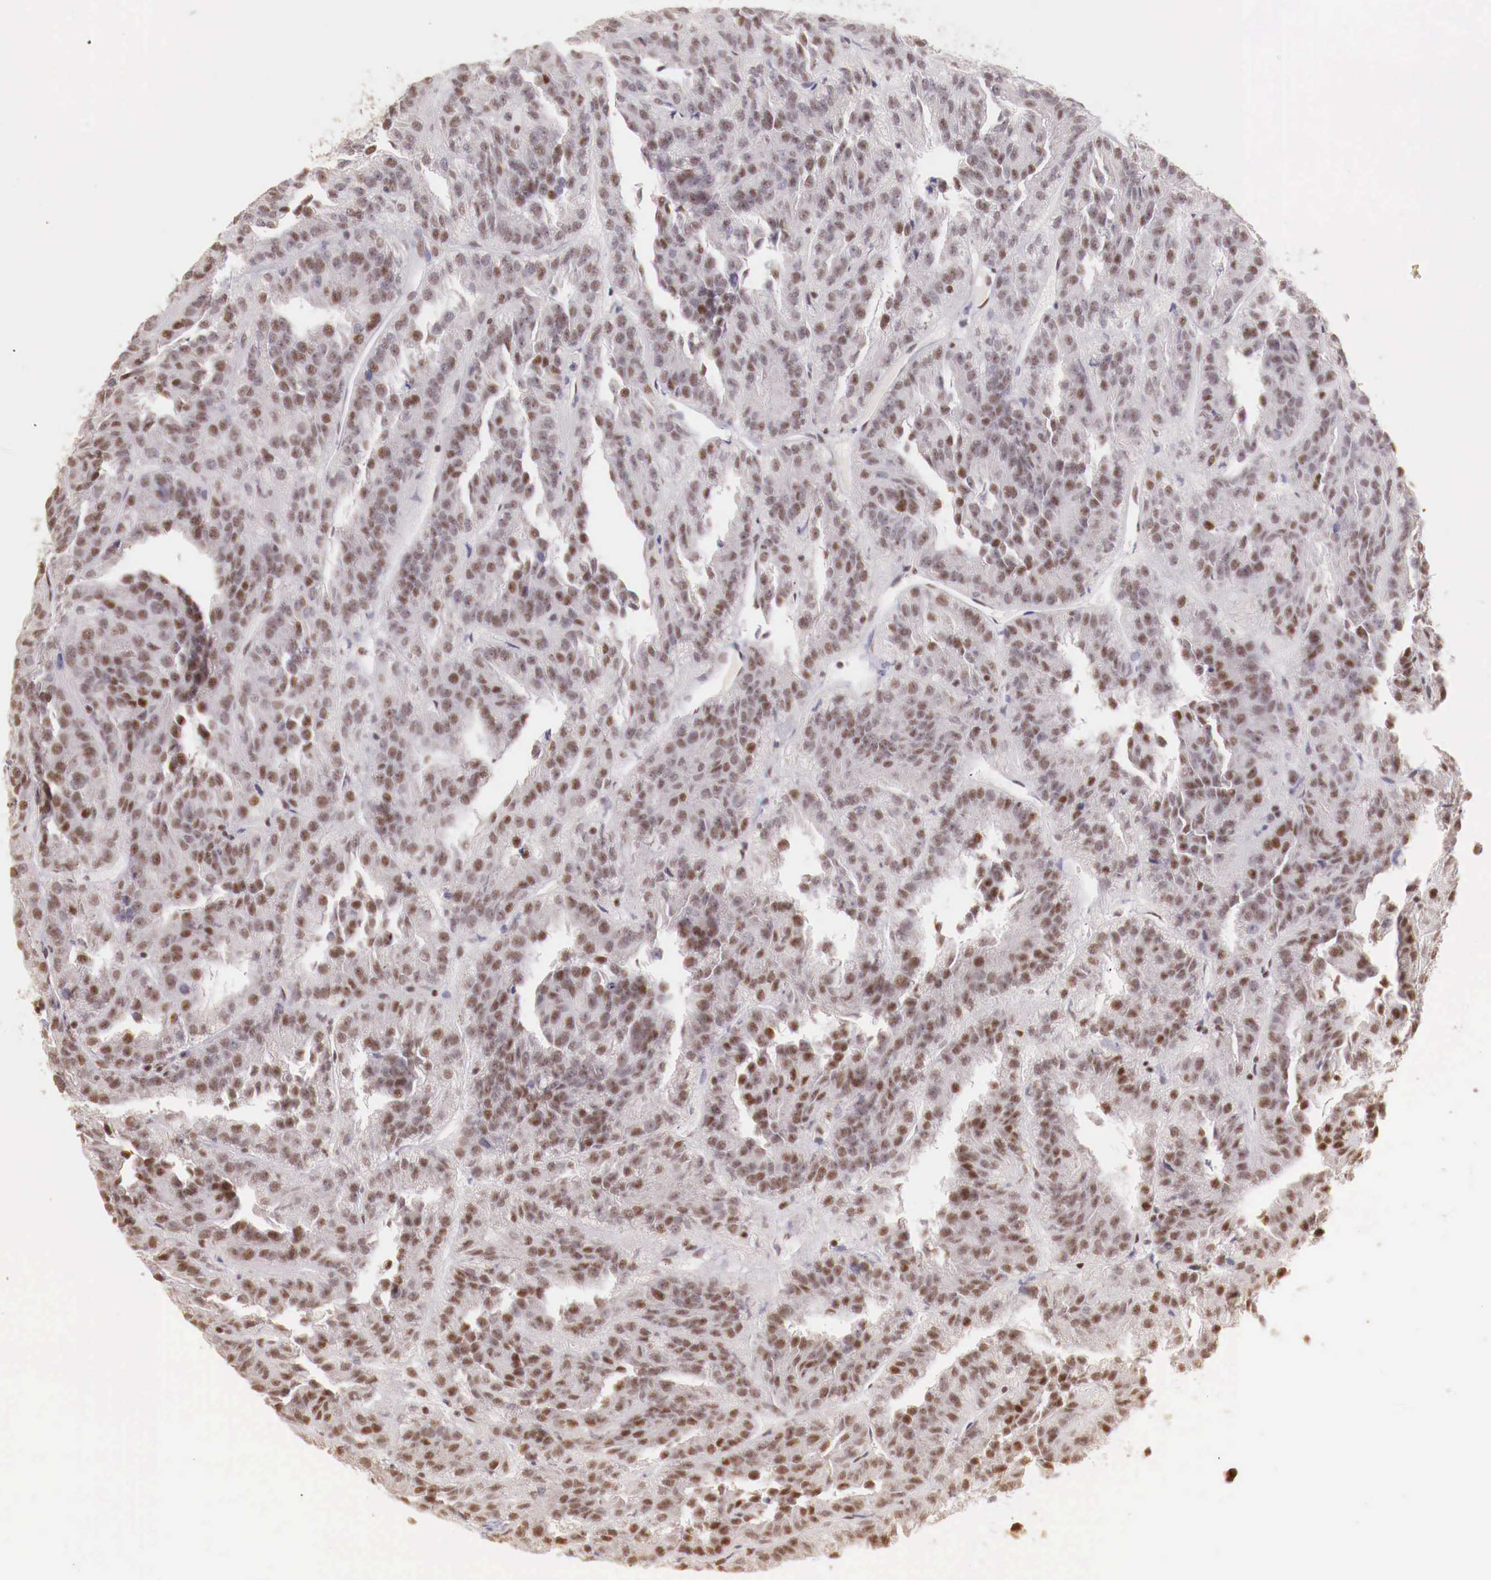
{"staining": {"intensity": "weak", "quantity": "<25%", "location": "nuclear"}, "tissue": "renal cancer", "cell_type": "Tumor cells", "image_type": "cancer", "snomed": [{"axis": "morphology", "description": "Adenocarcinoma, NOS"}, {"axis": "topography", "description": "Kidney"}], "caption": "This is an immunohistochemistry histopathology image of renal cancer (adenocarcinoma). There is no expression in tumor cells.", "gene": "SP1", "patient": {"sex": "male", "age": 46}}